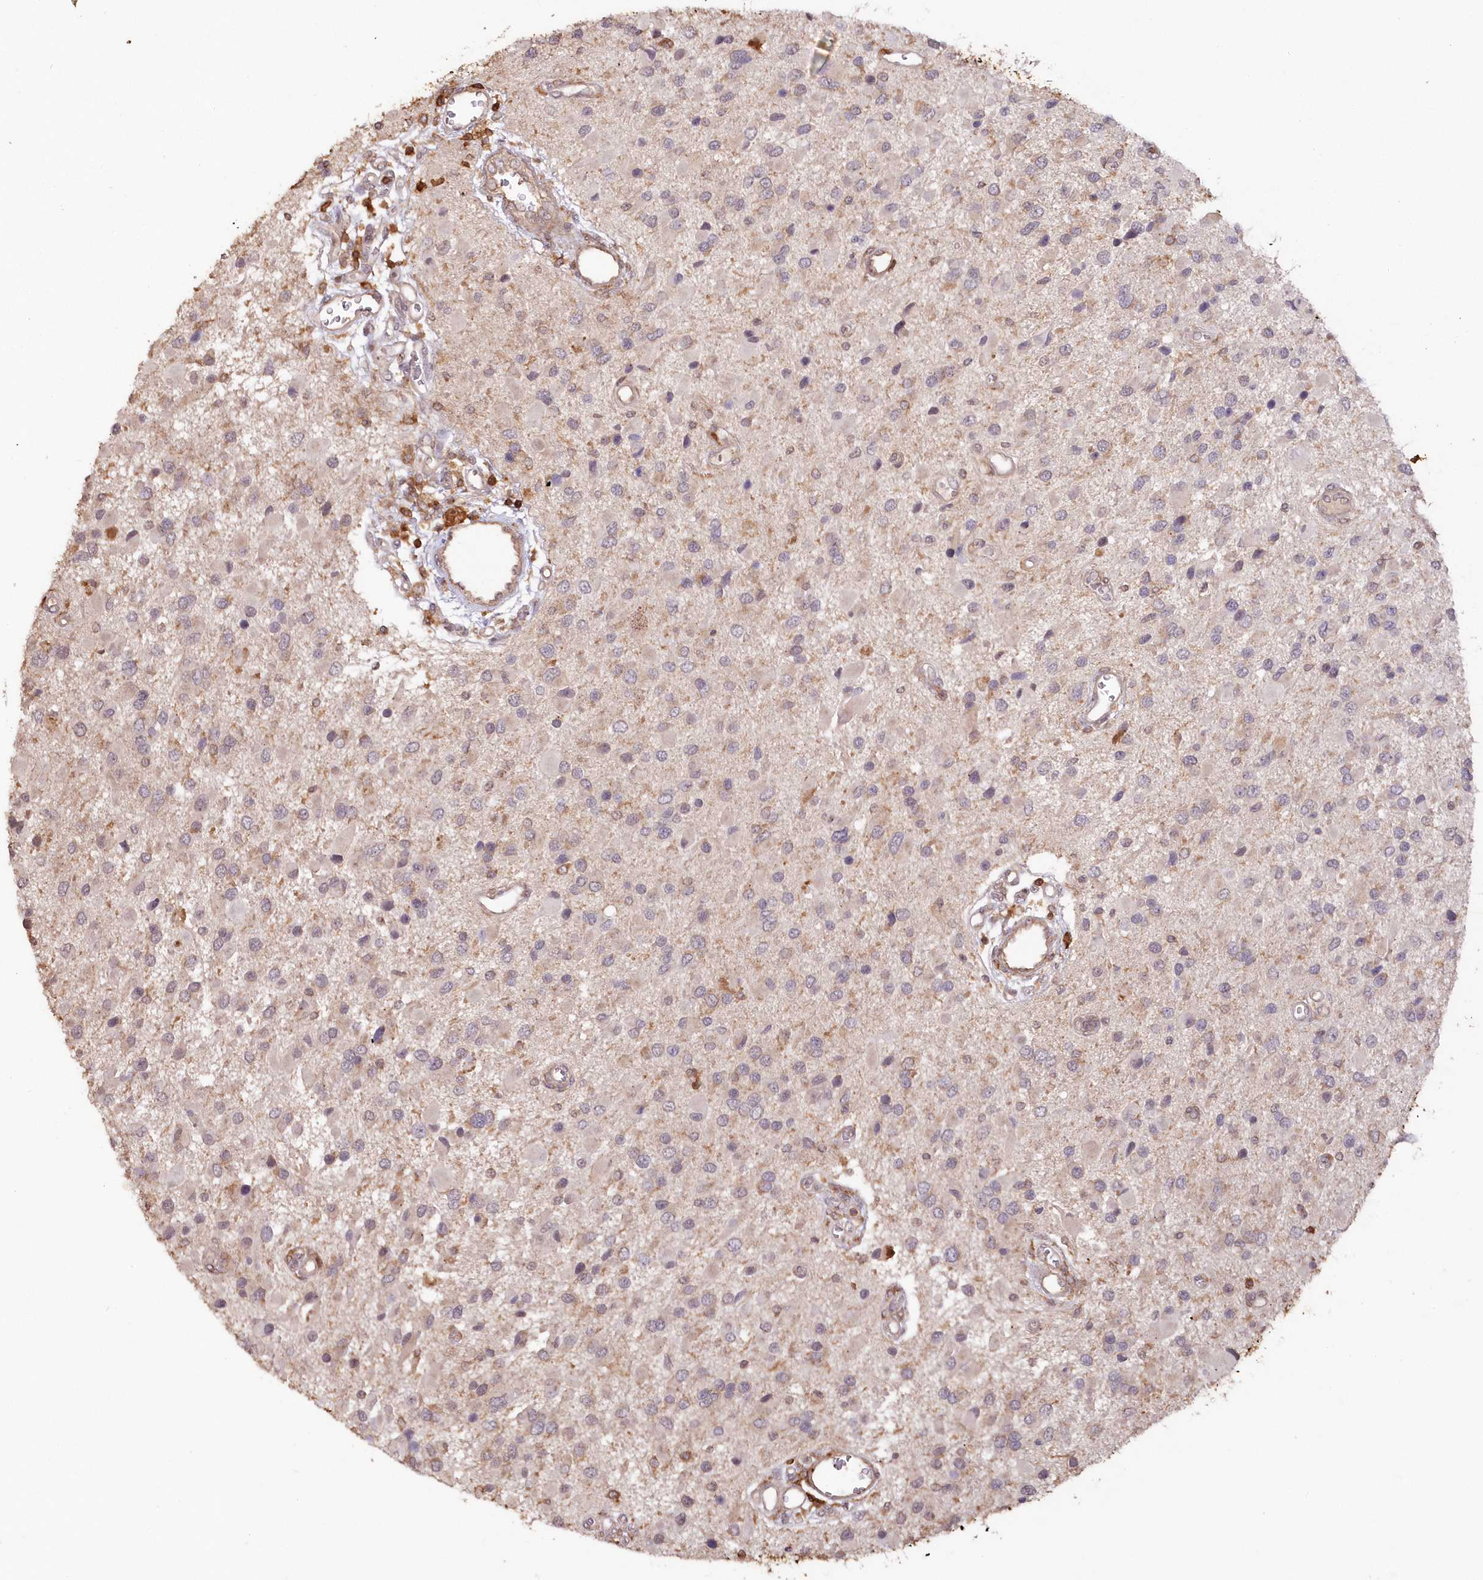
{"staining": {"intensity": "weak", "quantity": "<25%", "location": "cytoplasmic/membranous"}, "tissue": "glioma", "cell_type": "Tumor cells", "image_type": "cancer", "snomed": [{"axis": "morphology", "description": "Glioma, malignant, High grade"}, {"axis": "topography", "description": "Brain"}], "caption": "Immunohistochemical staining of glioma reveals no significant positivity in tumor cells. (DAB (3,3'-diaminobenzidine) IHC with hematoxylin counter stain).", "gene": "SNED1", "patient": {"sex": "male", "age": 53}}